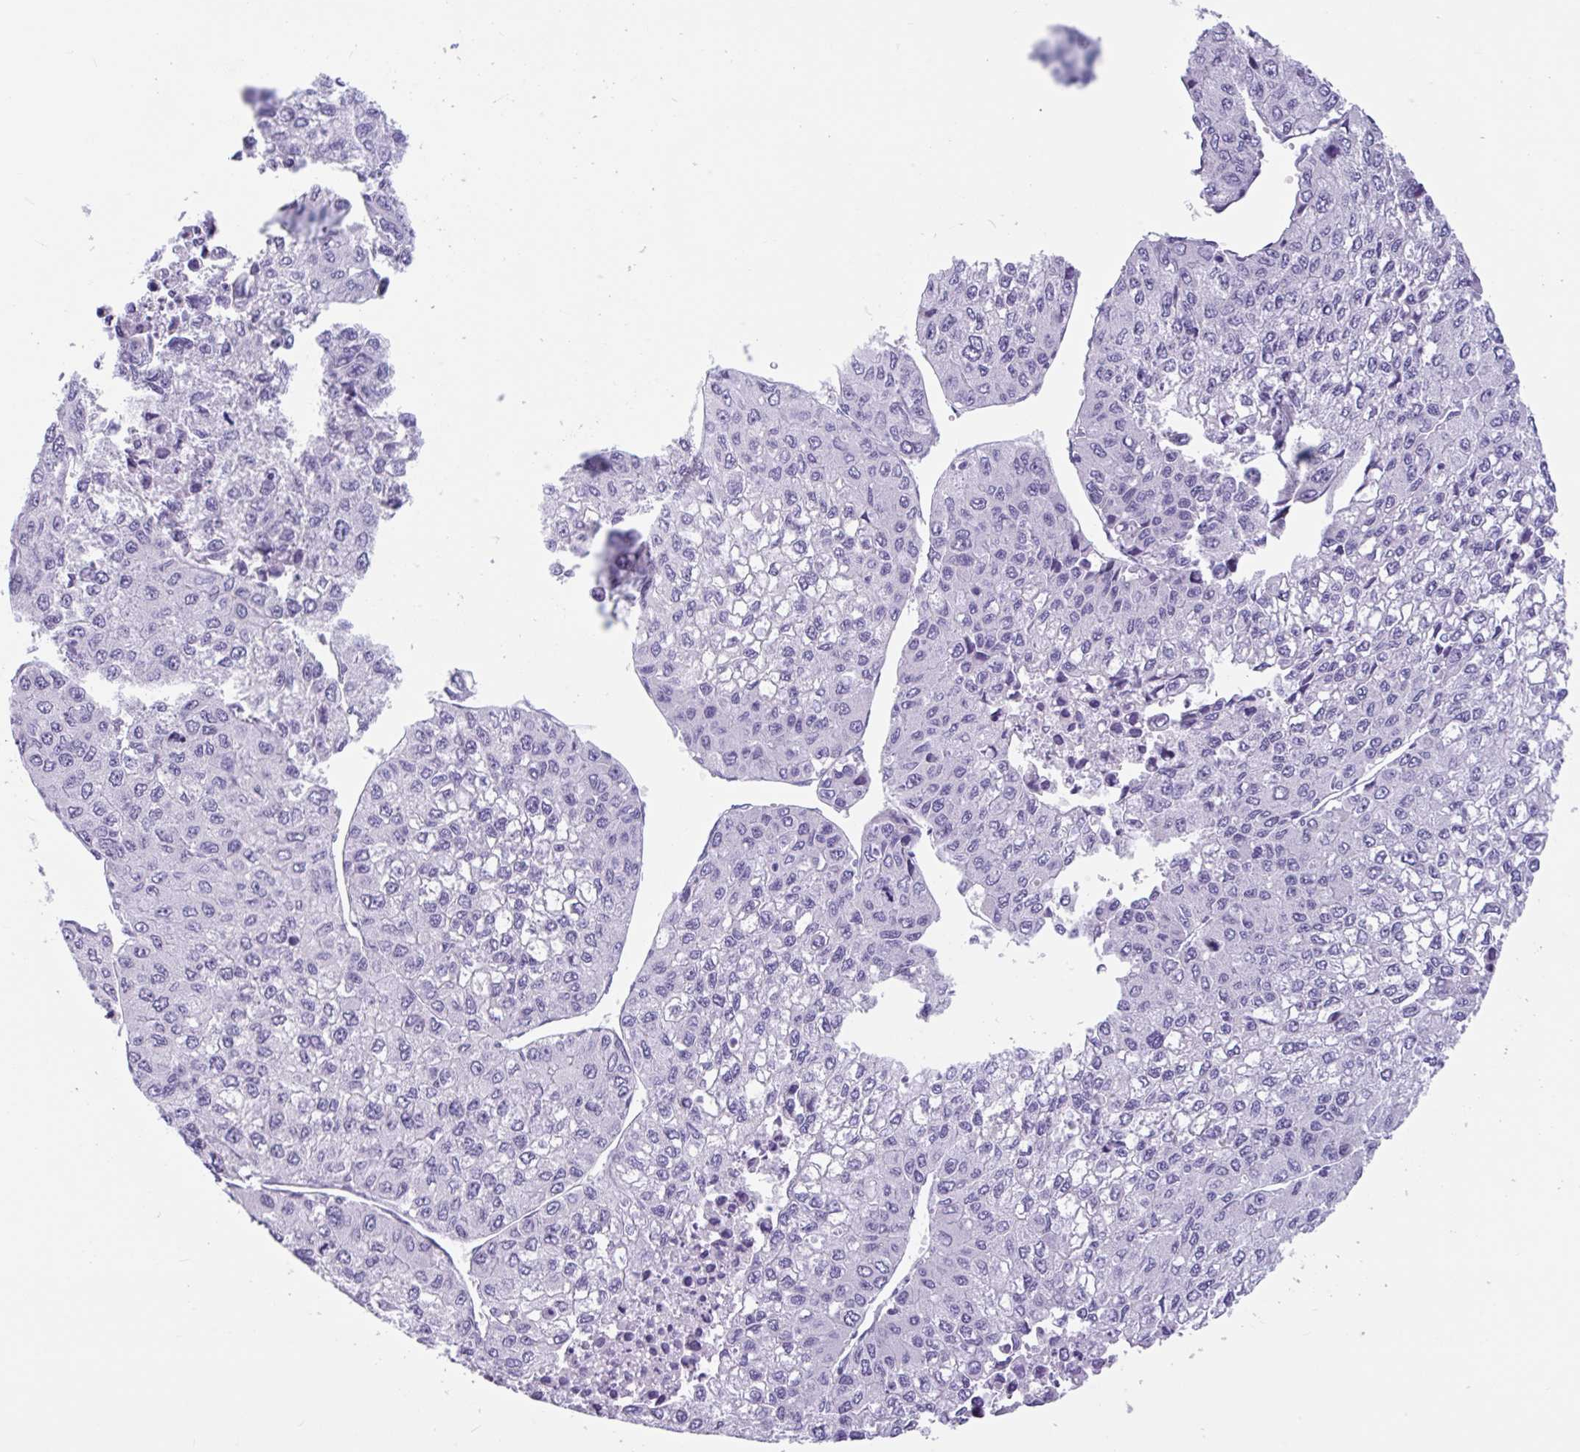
{"staining": {"intensity": "negative", "quantity": "none", "location": "none"}, "tissue": "liver cancer", "cell_type": "Tumor cells", "image_type": "cancer", "snomed": [{"axis": "morphology", "description": "Carcinoma, Hepatocellular, NOS"}, {"axis": "topography", "description": "Liver"}], "caption": "IHC histopathology image of neoplastic tissue: human hepatocellular carcinoma (liver) stained with DAB (3,3'-diaminobenzidine) reveals no significant protein expression in tumor cells.", "gene": "CTSE", "patient": {"sex": "female", "age": 66}}